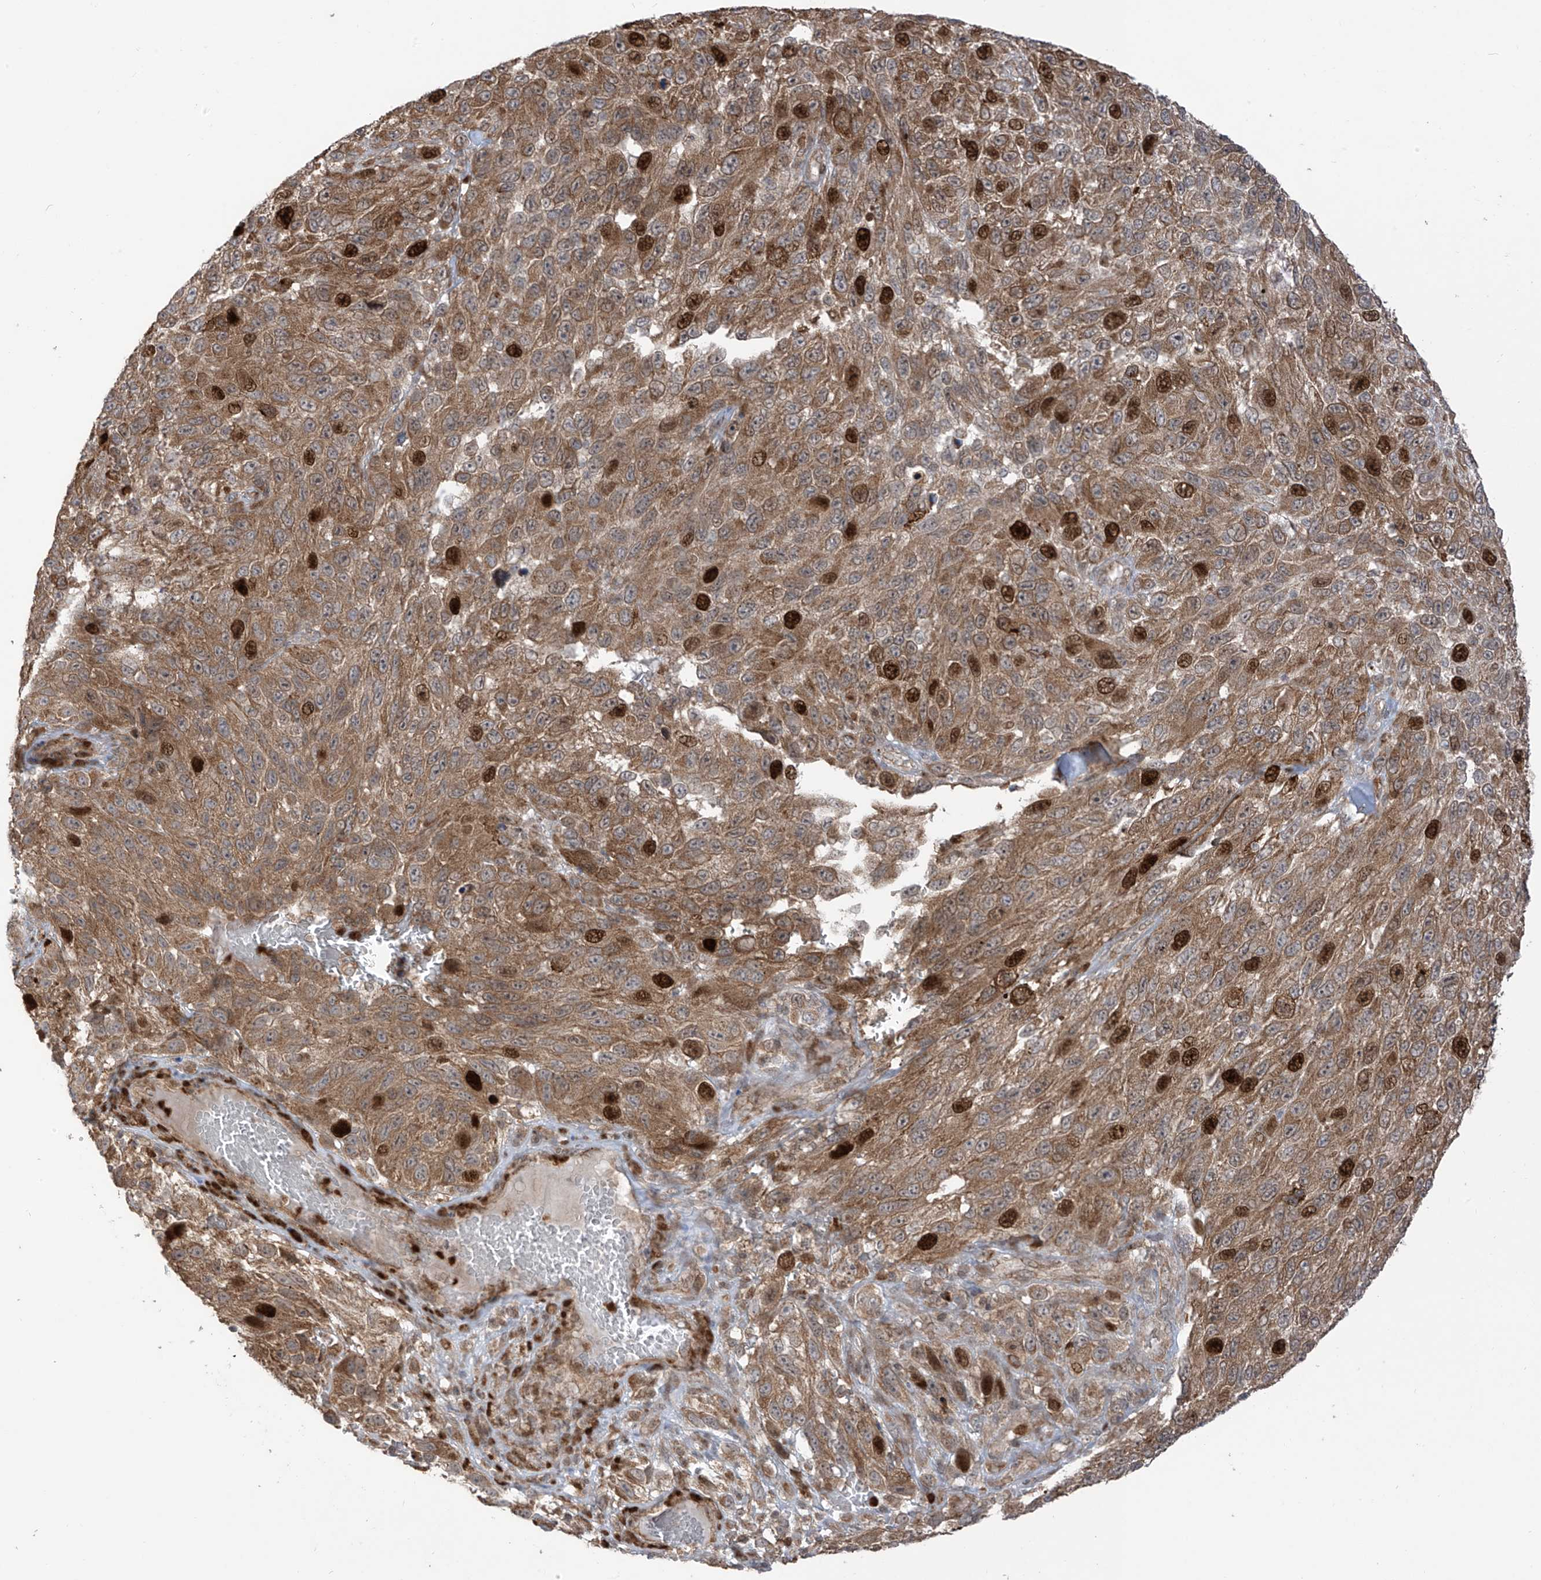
{"staining": {"intensity": "strong", "quantity": ">75%", "location": "cytoplasmic/membranous,nuclear"}, "tissue": "melanoma", "cell_type": "Tumor cells", "image_type": "cancer", "snomed": [{"axis": "morphology", "description": "Malignant melanoma, NOS"}, {"axis": "topography", "description": "Skin"}], "caption": "Immunohistochemical staining of human melanoma reveals high levels of strong cytoplasmic/membranous and nuclear protein positivity in approximately >75% of tumor cells. (brown staining indicates protein expression, while blue staining denotes nuclei).", "gene": "PDE11A", "patient": {"sex": "female", "age": 96}}